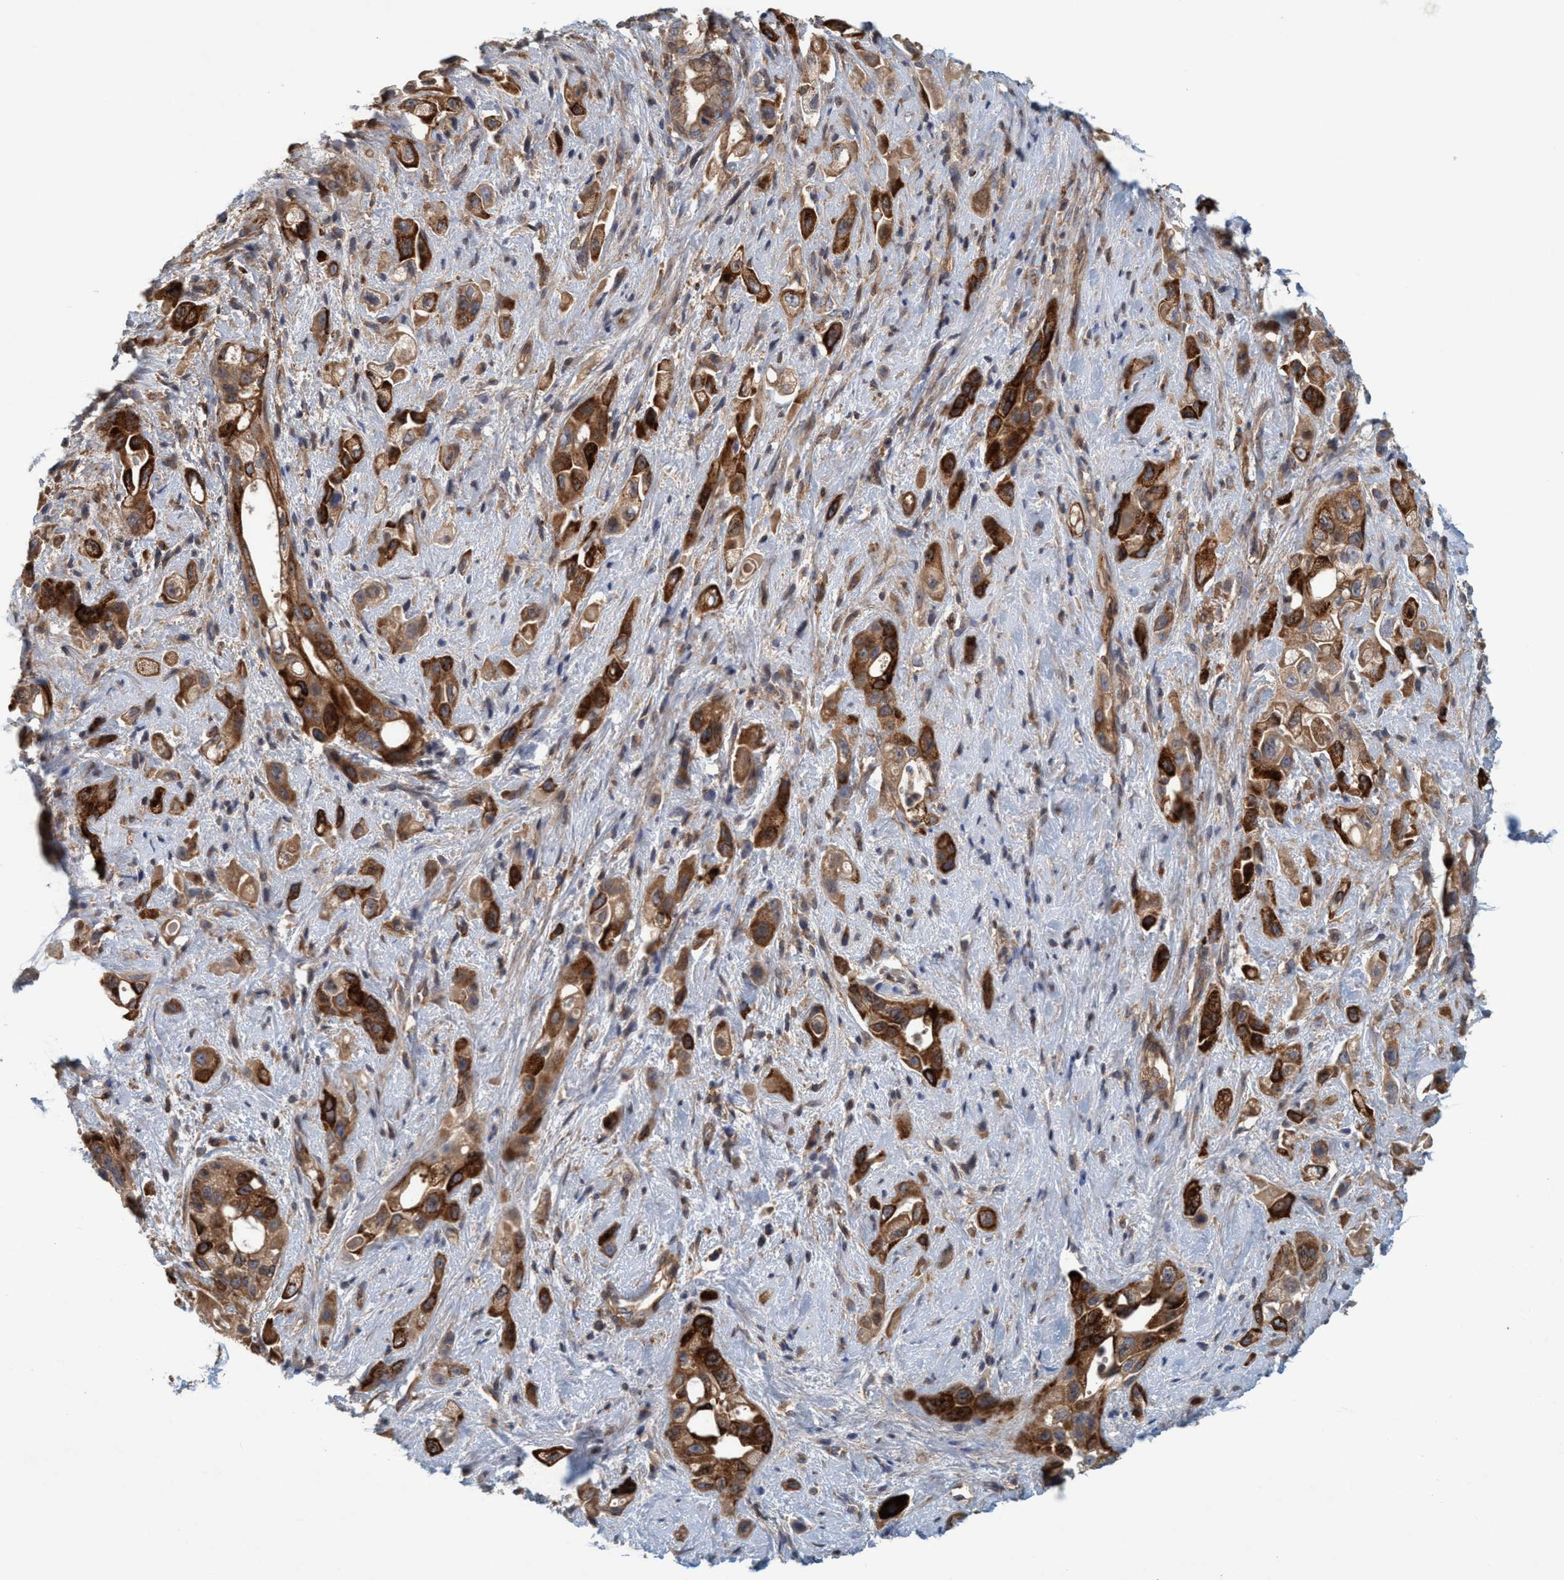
{"staining": {"intensity": "strong", "quantity": ">75%", "location": "cytoplasmic/membranous"}, "tissue": "pancreatic cancer", "cell_type": "Tumor cells", "image_type": "cancer", "snomed": [{"axis": "morphology", "description": "Adenocarcinoma, NOS"}, {"axis": "topography", "description": "Pancreas"}], "caption": "Immunohistochemistry (IHC) micrograph of neoplastic tissue: pancreatic cancer (adenocarcinoma) stained using immunohistochemistry (IHC) reveals high levels of strong protein expression localized specifically in the cytoplasmic/membranous of tumor cells, appearing as a cytoplasmic/membranous brown color.", "gene": "SPECC1", "patient": {"sex": "female", "age": 66}}